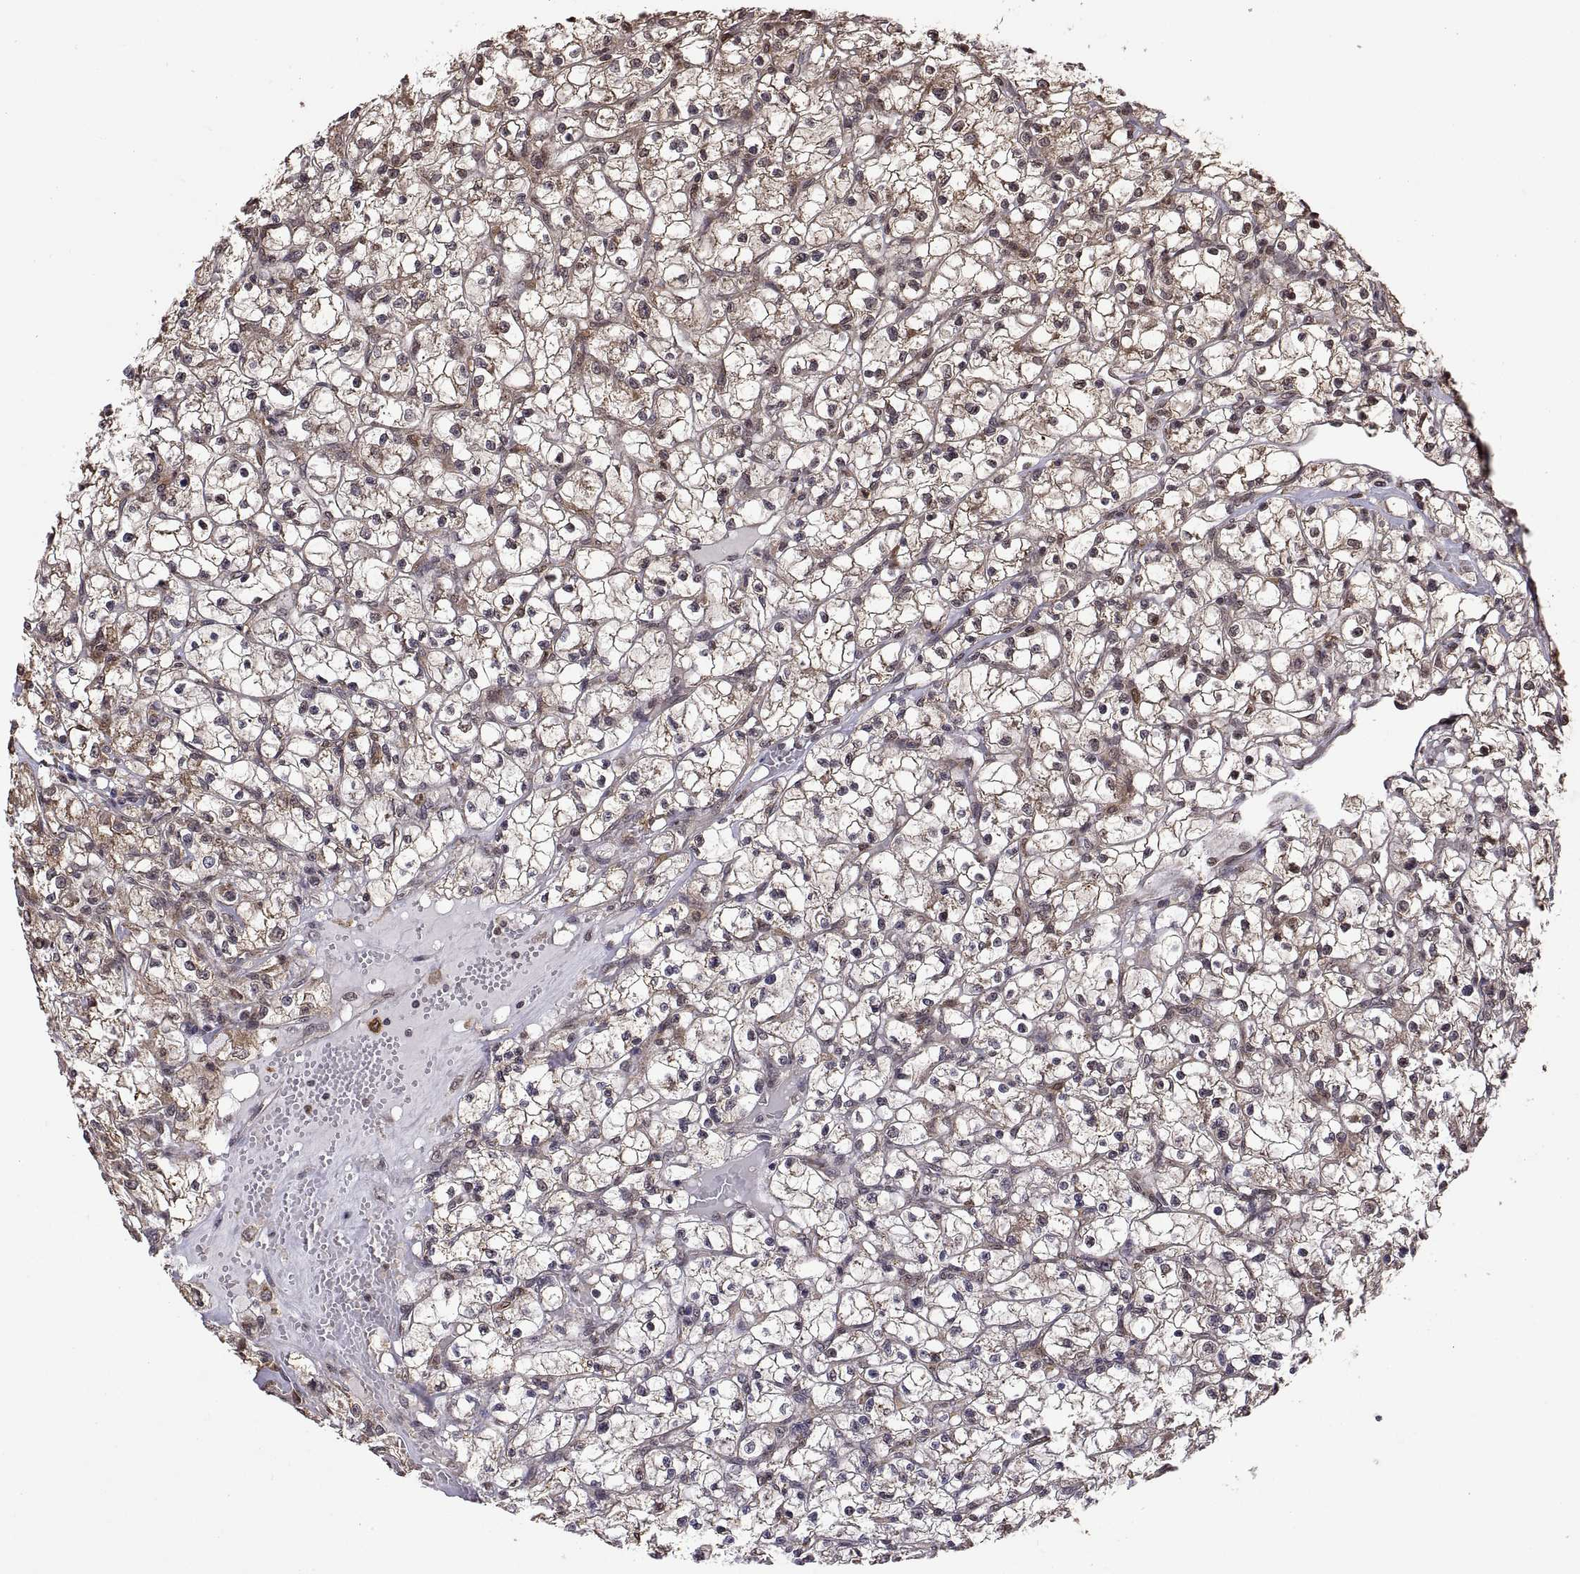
{"staining": {"intensity": "moderate", "quantity": "<25%", "location": "cytoplasmic/membranous"}, "tissue": "renal cancer", "cell_type": "Tumor cells", "image_type": "cancer", "snomed": [{"axis": "morphology", "description": "Adenocarcinoma, NOS"}, {"axis": "topography", "description": "Kidney"}], "caption": "Renal cancer (adenocarcinoma) tissue shows moderate cytoplasmic/membranous expression in approximately <25% of tumor cells, visualized by immunohistochemistry. The protein of interest is shown in brown color, while the nuclei are stained blue.", "gene": "ZNRF2", "patient": {"sex": "female", "age": 59}}